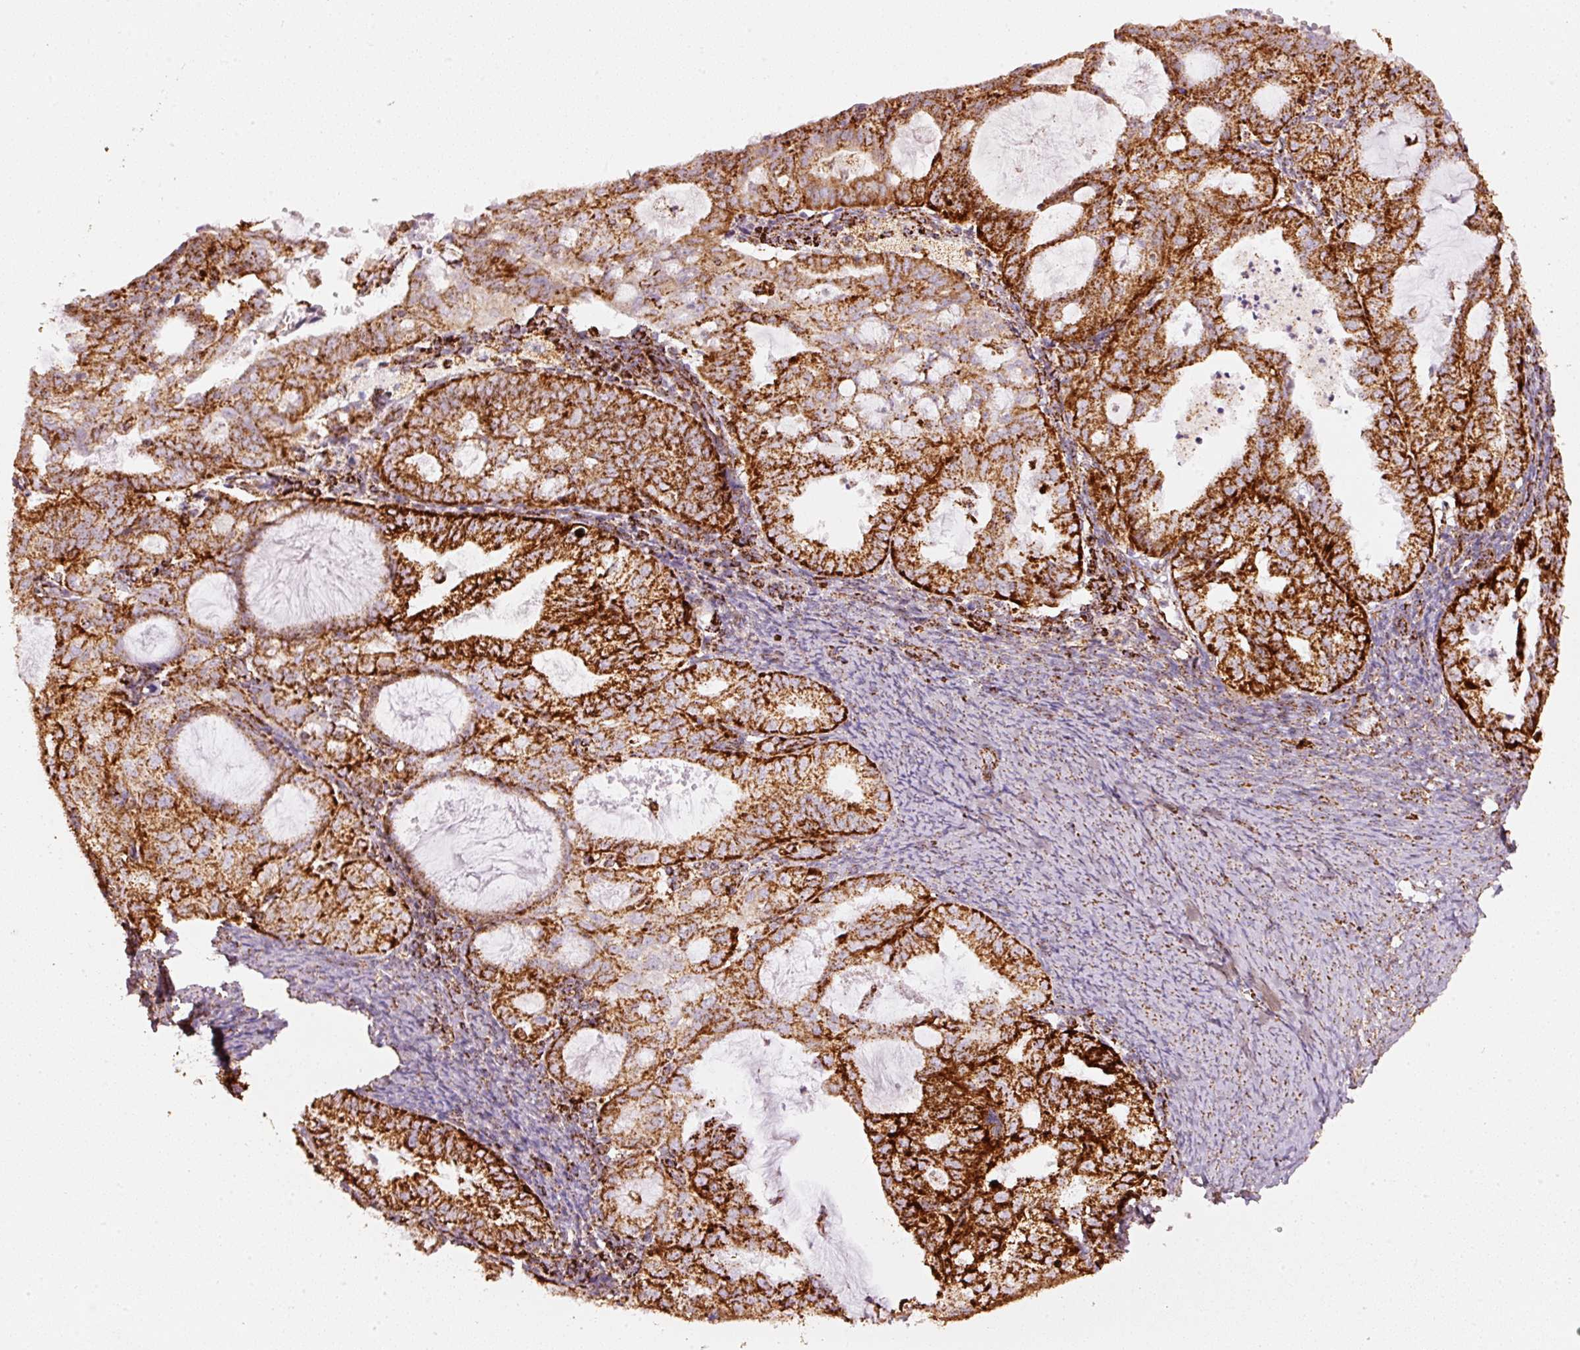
{"staining": {"intensity": "strong", "quantity": ">75%", "location": "cytoplasmic/membranous"}, "tissue": "endometrial cancer", "cell_type": "Tumor cells", "image_type": "cancer", "snomed": [{"axis": "morphology", "description": "Adenocarcinoma, NOS"}, {"axis": "topography", "description": "Endometrium"}], "caption": "Immunohistochemistry (IHC) (DAB) staining of endometrial cancer demonstrates strong cytoplasmic/membranous protein positivity in about >75% of tumor cells.", "gene": "UQCRC1", "patient": {"sex": "female", "age": 70}}